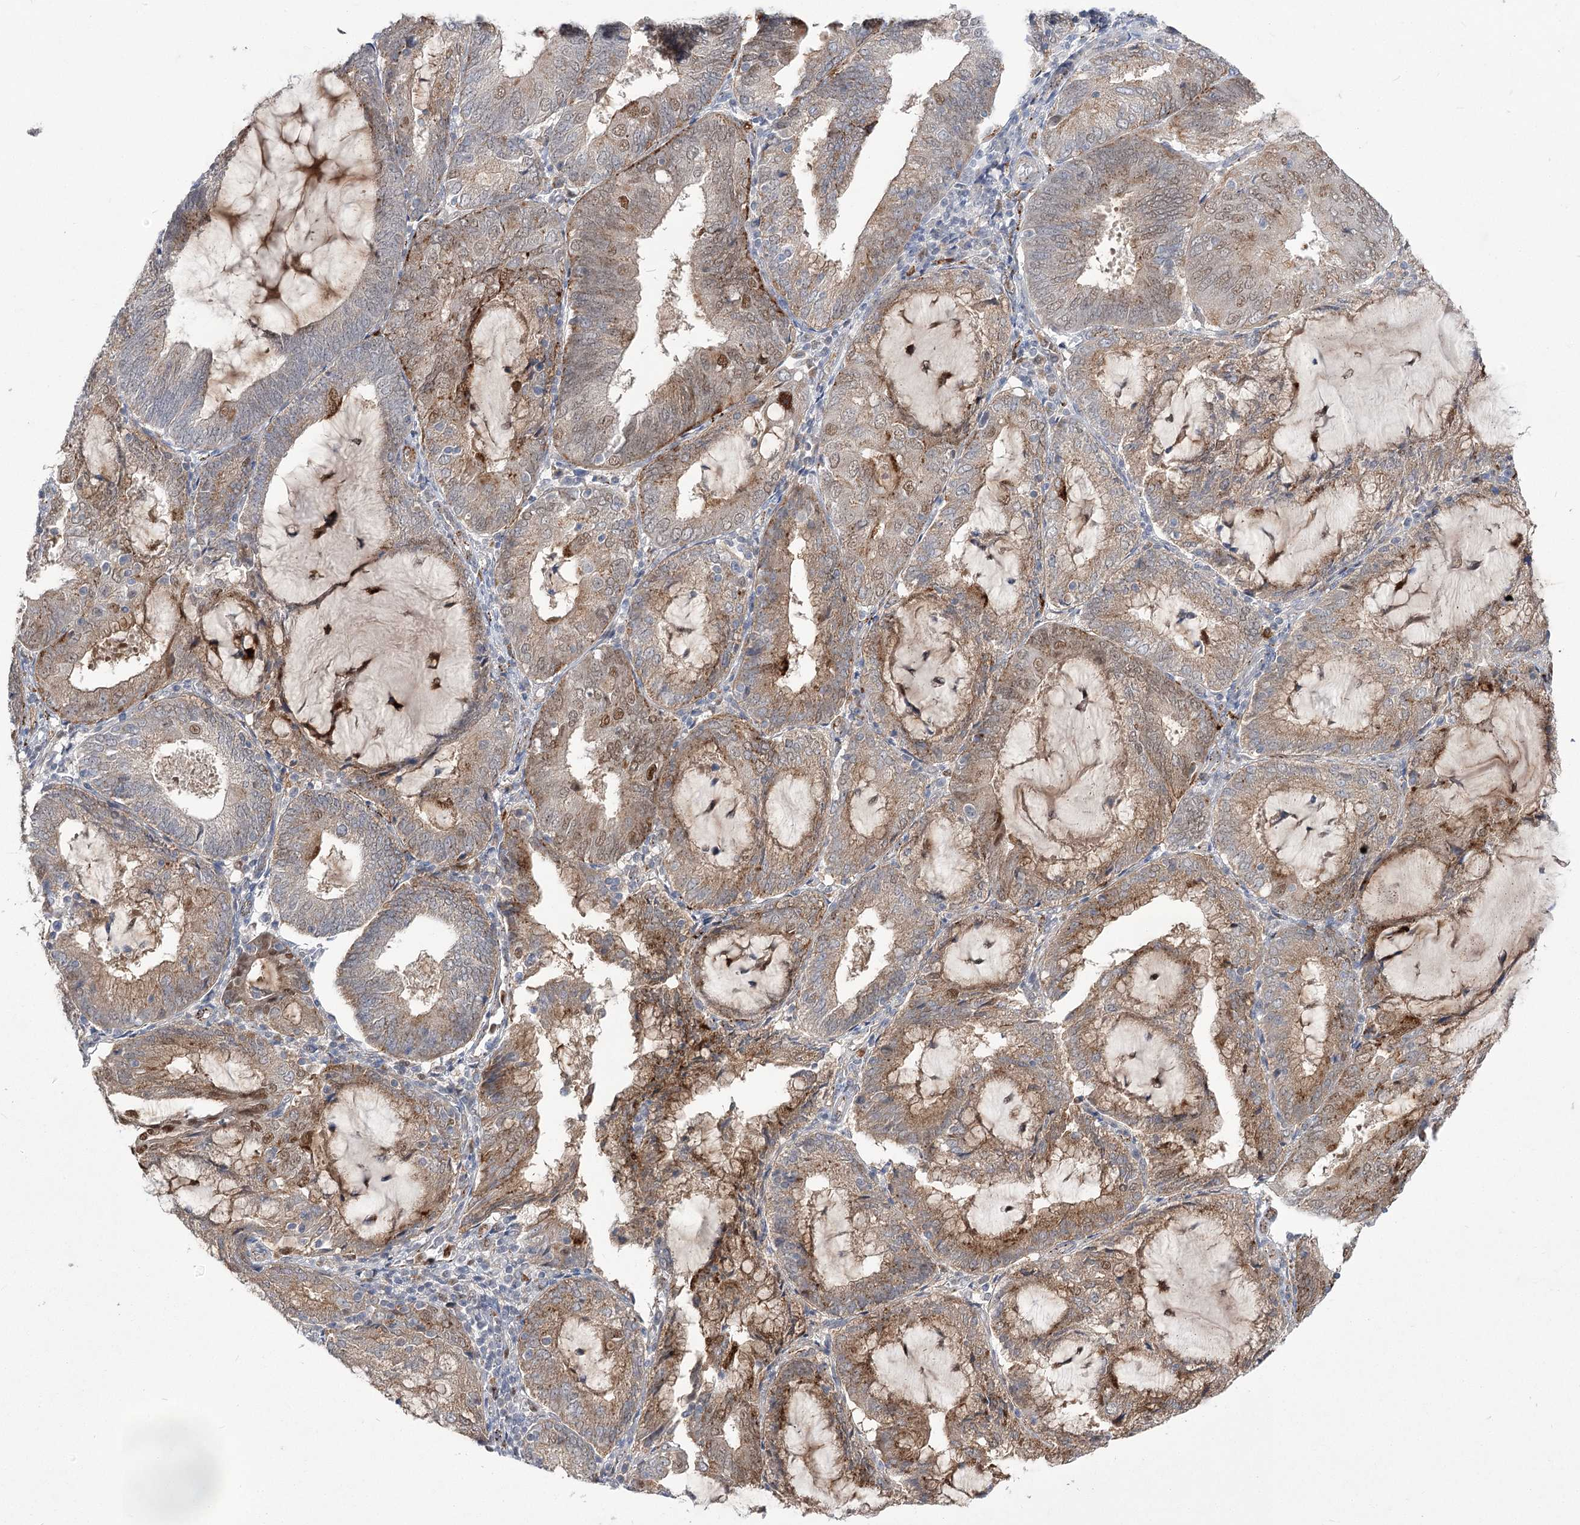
{"staining": {"intensity": "moderate", "quantity": "25%-75%", "location": "cytoplasmic/membranous,nuclear"}, "tissue": "endometrial cancer", "cell_type": "Tumor cells", "image_type": "cancer", "snomed": [{"axis": "morphology", "description": "Adenocarcinoma, NOS"}, {"axis": "topography", "description": "Endometrium"}], "caption": "IHC micrograph of neoplastic tissue: endometrial cancer (adenocarcinoma) stained using immunohistochemistry displays medium levels of moderate protein expression localized specifically in the cytoplasmic/membranous and nuclear of tumor cells, appearing as a cytoplasmic/membranous and nuclear brown color.", "gene": "SIAE", "patient": {"sex": "female", "age": 81}}